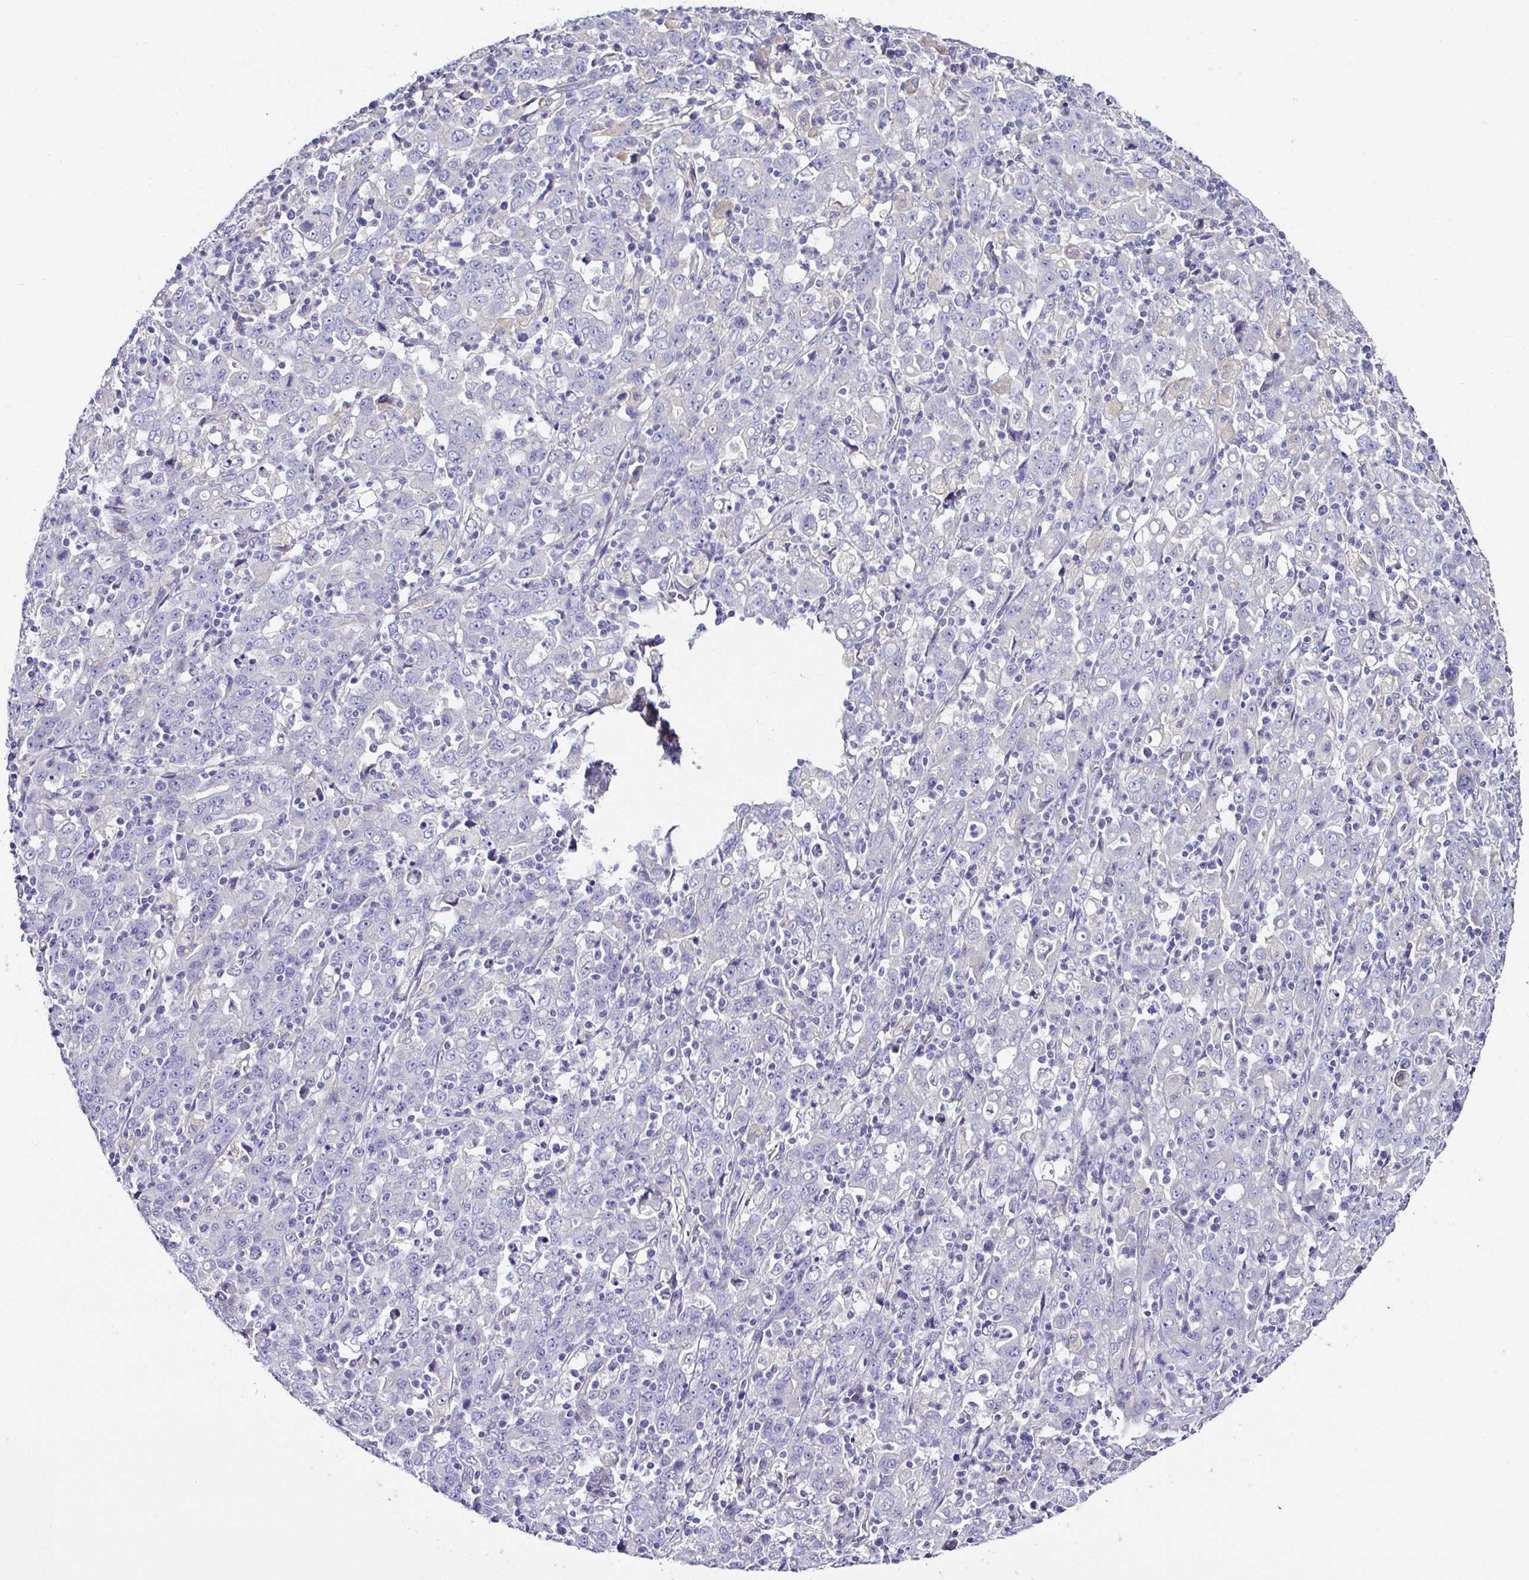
{"staining": {"intensity": "negative", "quantity": "none", "location": "none"}, "tissue": "stomach cancer", "cell_type": "Tumor cells", "image_type": "cancer", "snomed": [{"axis": "morphology", "description": "Adenocarcinoma, NOS"}, {"axis": "topography", "description": "Stomach, upper"}], "caption": "This is an immunohistochemistry image of stomach cancer (adenocarcinoma). There is no staining in tumor cells.", "gene": "OR4P4", "patient": {"sex": "male", "age": 69}}